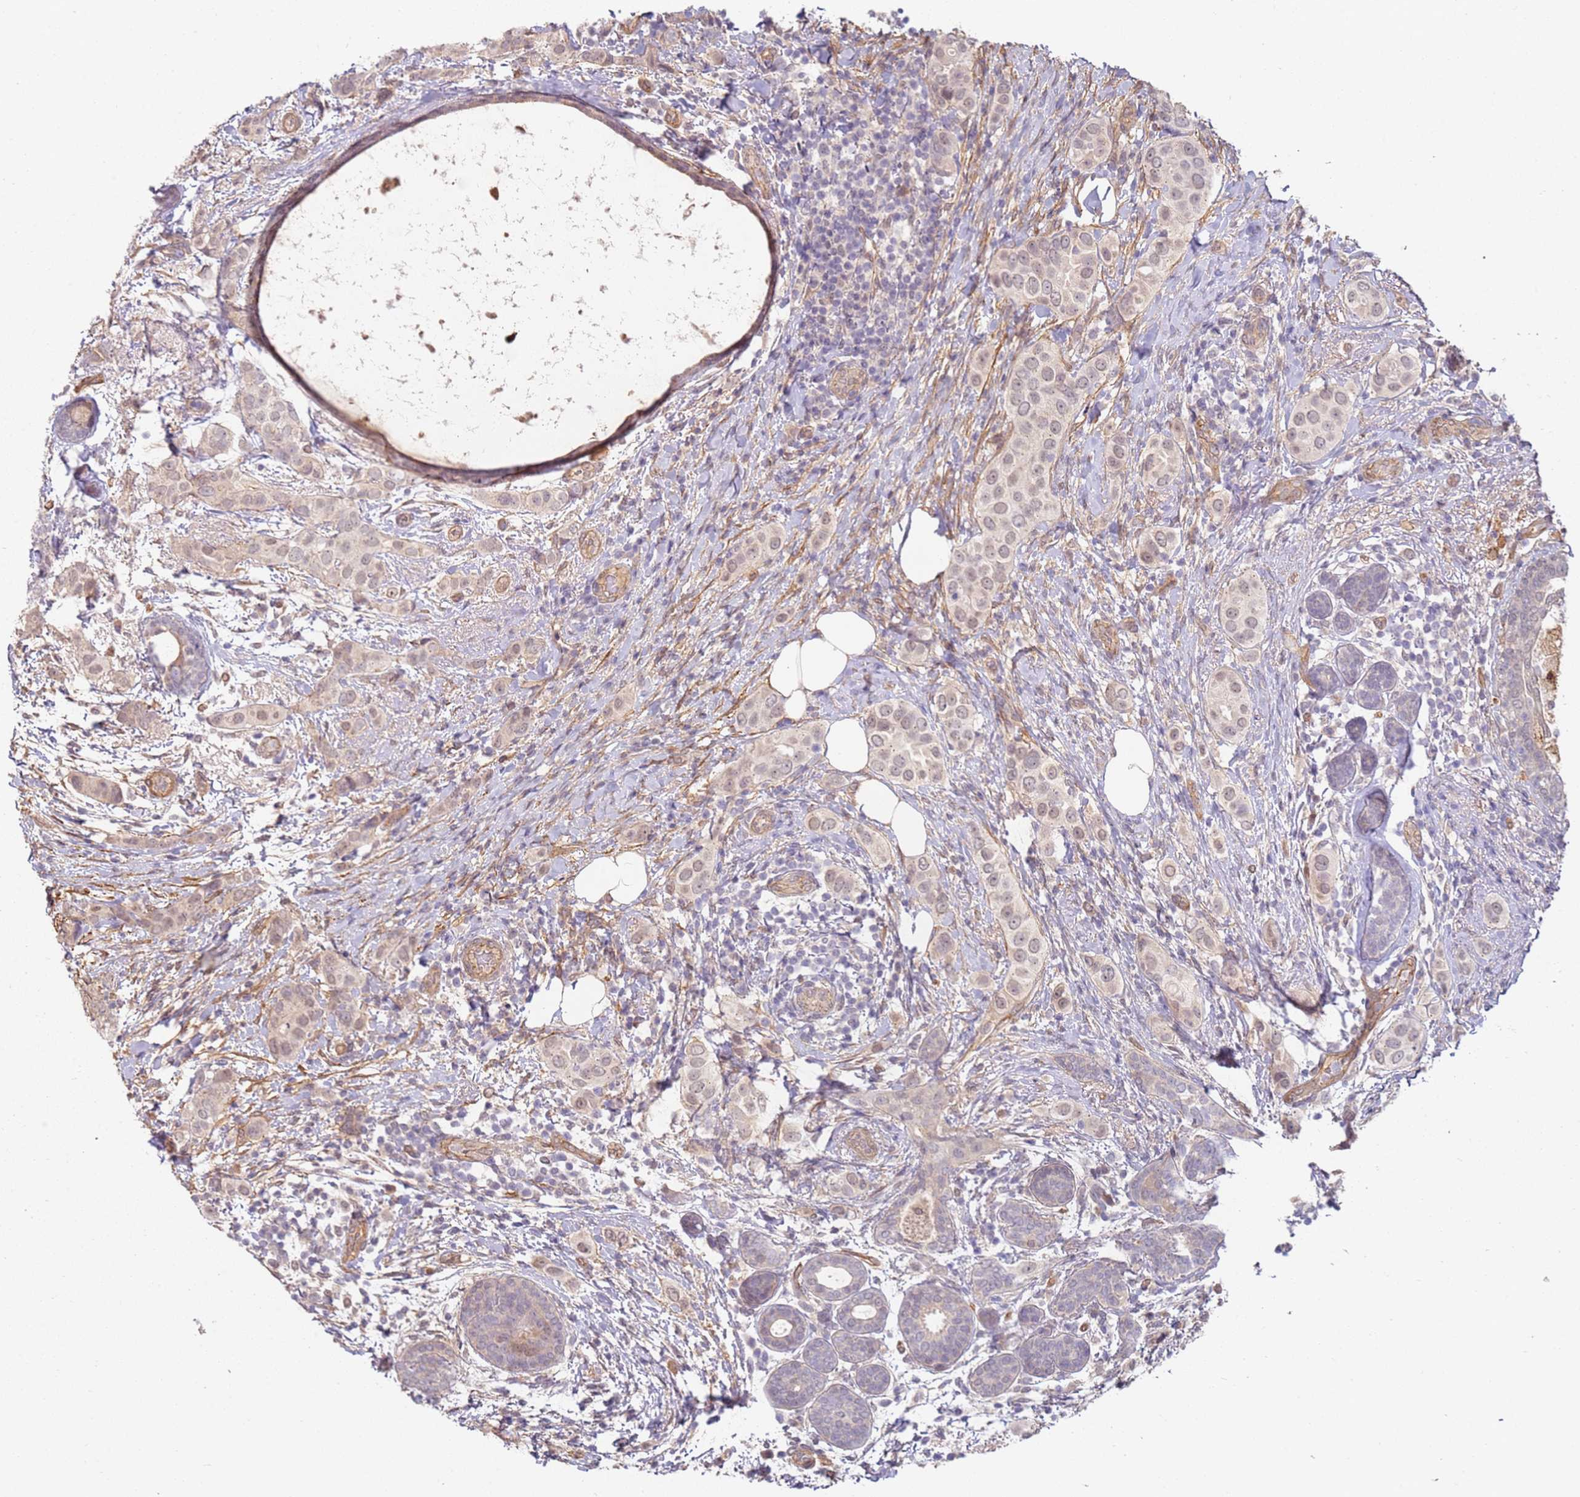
{"staining": {"intensity": "weak", "quantity": "25%-75%", "location": "nuclear"}, "tissue": "breast cancer", "cell_type": "Tumor cells", "image_type": "cancer", "snomed": [{"axis": "morphology", "description": "Lobular carcinoma"}, {"axis": "topography", "description": "Breast"}], "caption": "Weak nuclear protein positivity is present in approximately 25%-75% of tumor cells in breast cancer (lobular carcinoma).", "gene": "WDR93", "patient": {"sex": "female", "age": 51}}